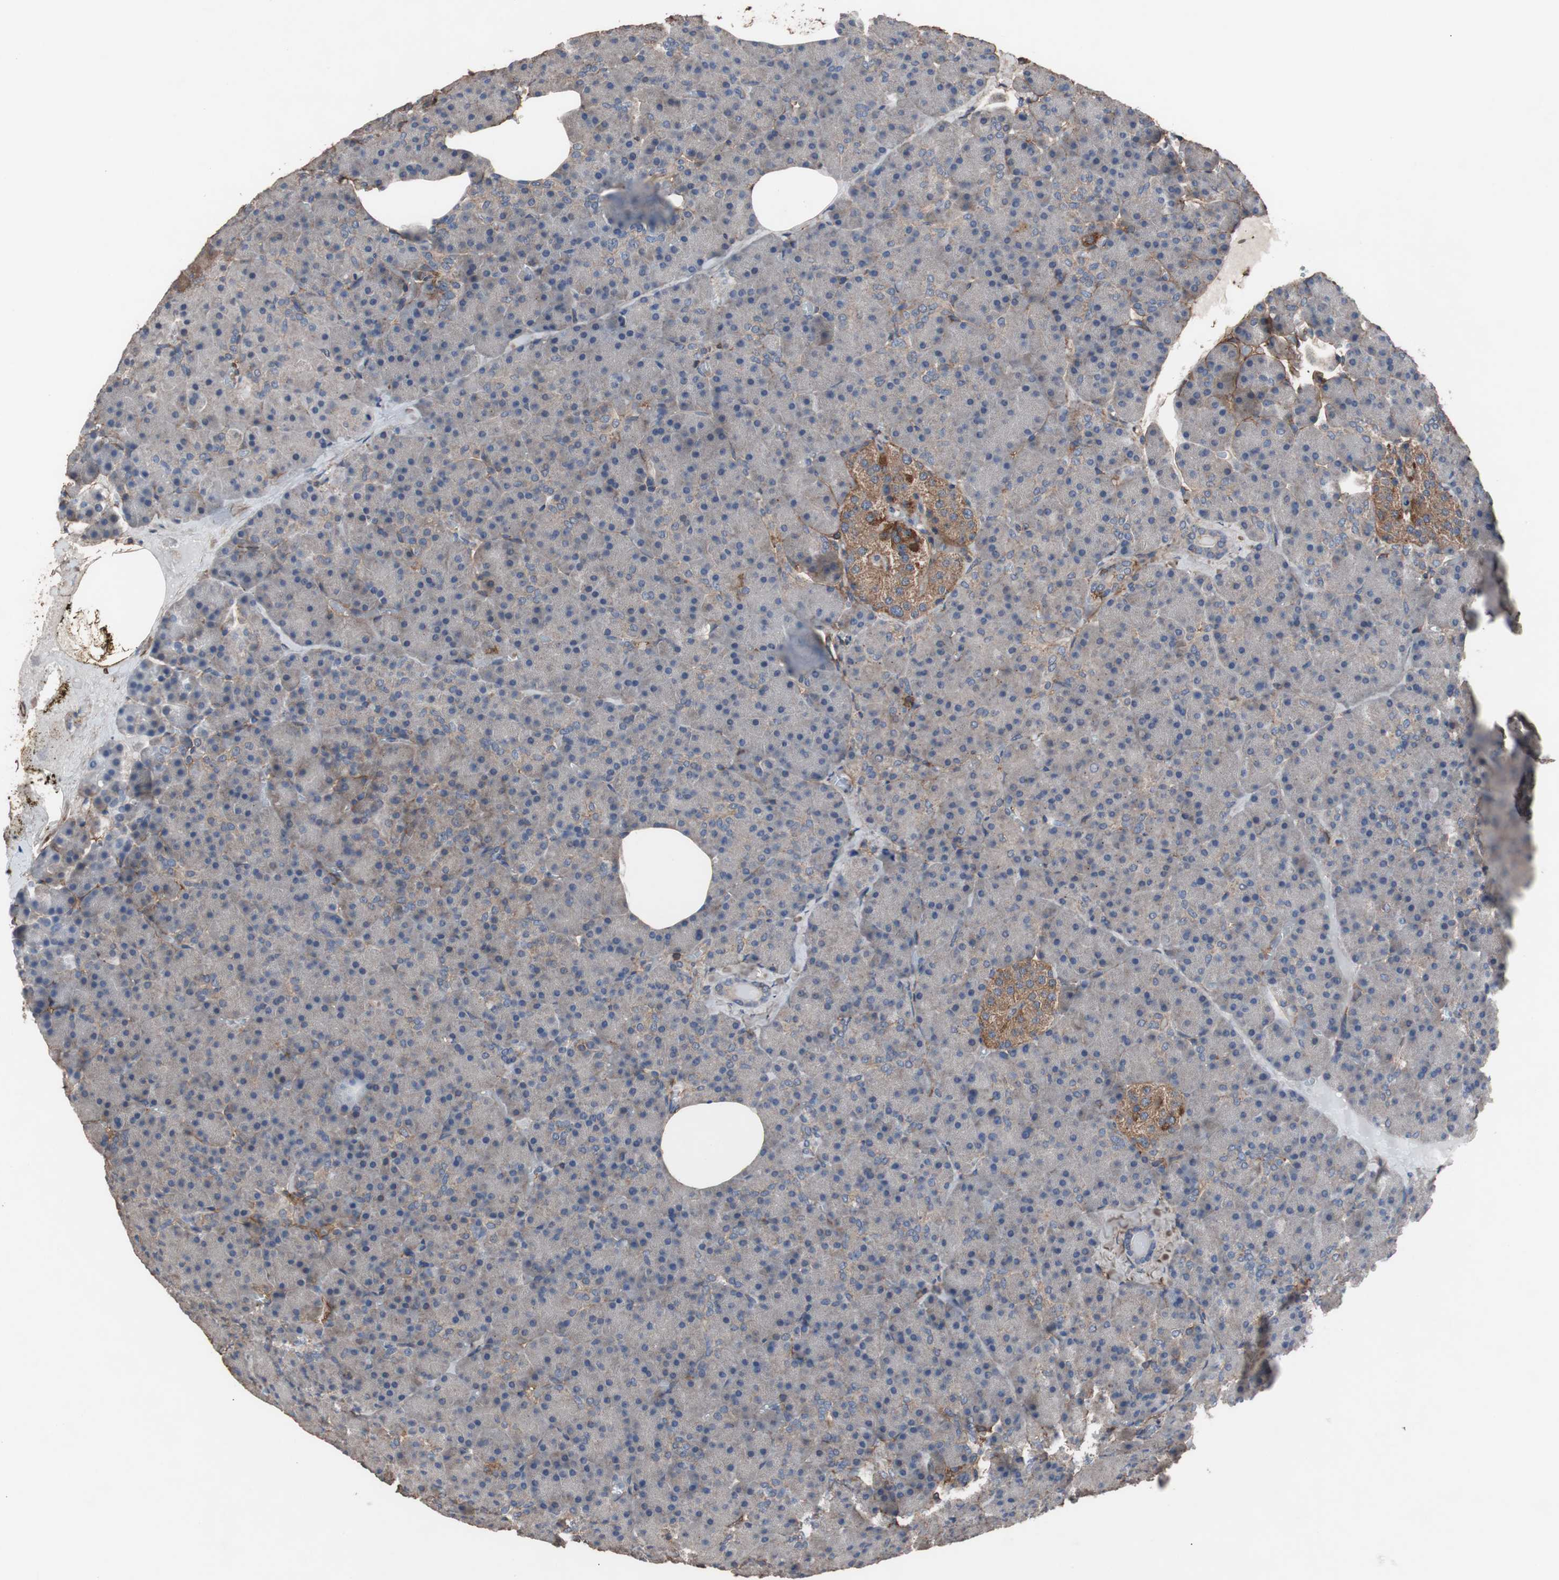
{"staining": {"intensity": "negative", "quantity": "none", "location": "none"}, "tissue": "pancreas", "cell_type": "Exocrine glandular cells", "image_type": "normal", "snomed": [{"axis": "morphology", "description": "Normal tissue, NOS"}, {"axis": "topography", "description": "Pancreas"}], "caption": "Immunohistochemistry of normal human pancreas shows no expression in exocrine glandular cells. The staining is performed using DAB (3,3'-diaminobenzidine) brown chromogen with nuclei counter-stained in using hematoxylin.", "gene": "COL6A2", "patient": {"sex": "female", "age": 35}}